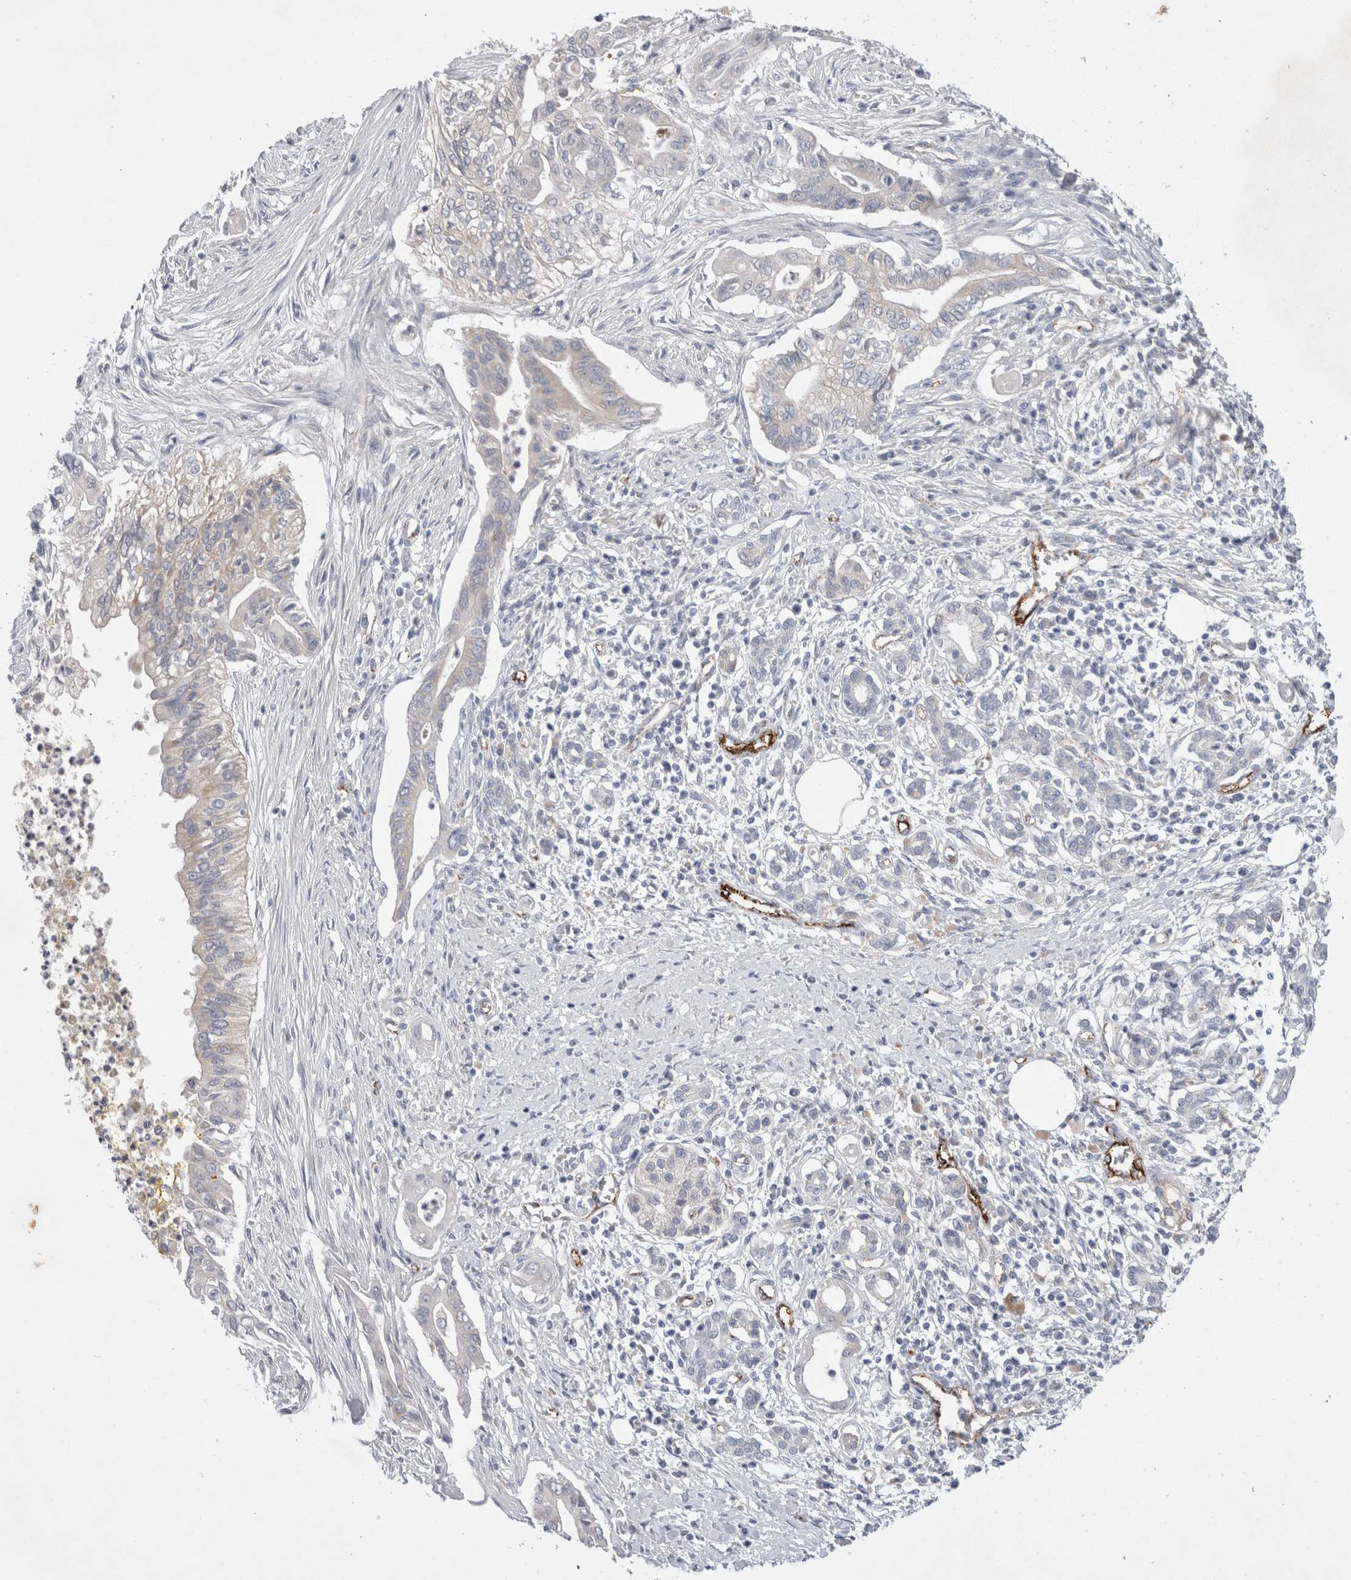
{"staining": {"intensity": "negative", "quantity": "none", "location": "none"}, "tissue": "pancreatic cancer", "cell_type": "Tumor cells", "image_type": "cancer", "snomed": [{"axis": "morphology", "description": "Adenocarcinoma, NOS"}, {"axis": "topography", "description": "Pancreas"}], "caption": "Tumor cells show no significant protein positivity in pancreatic cancer. (Stains: DAB immunohistochemistry (IHC) with hematoxylin counter stain, Microscopy: brightfield microscopy at high magnification).", "gene": "IARS2", "patient": {"sex": "male", "age": 58}}